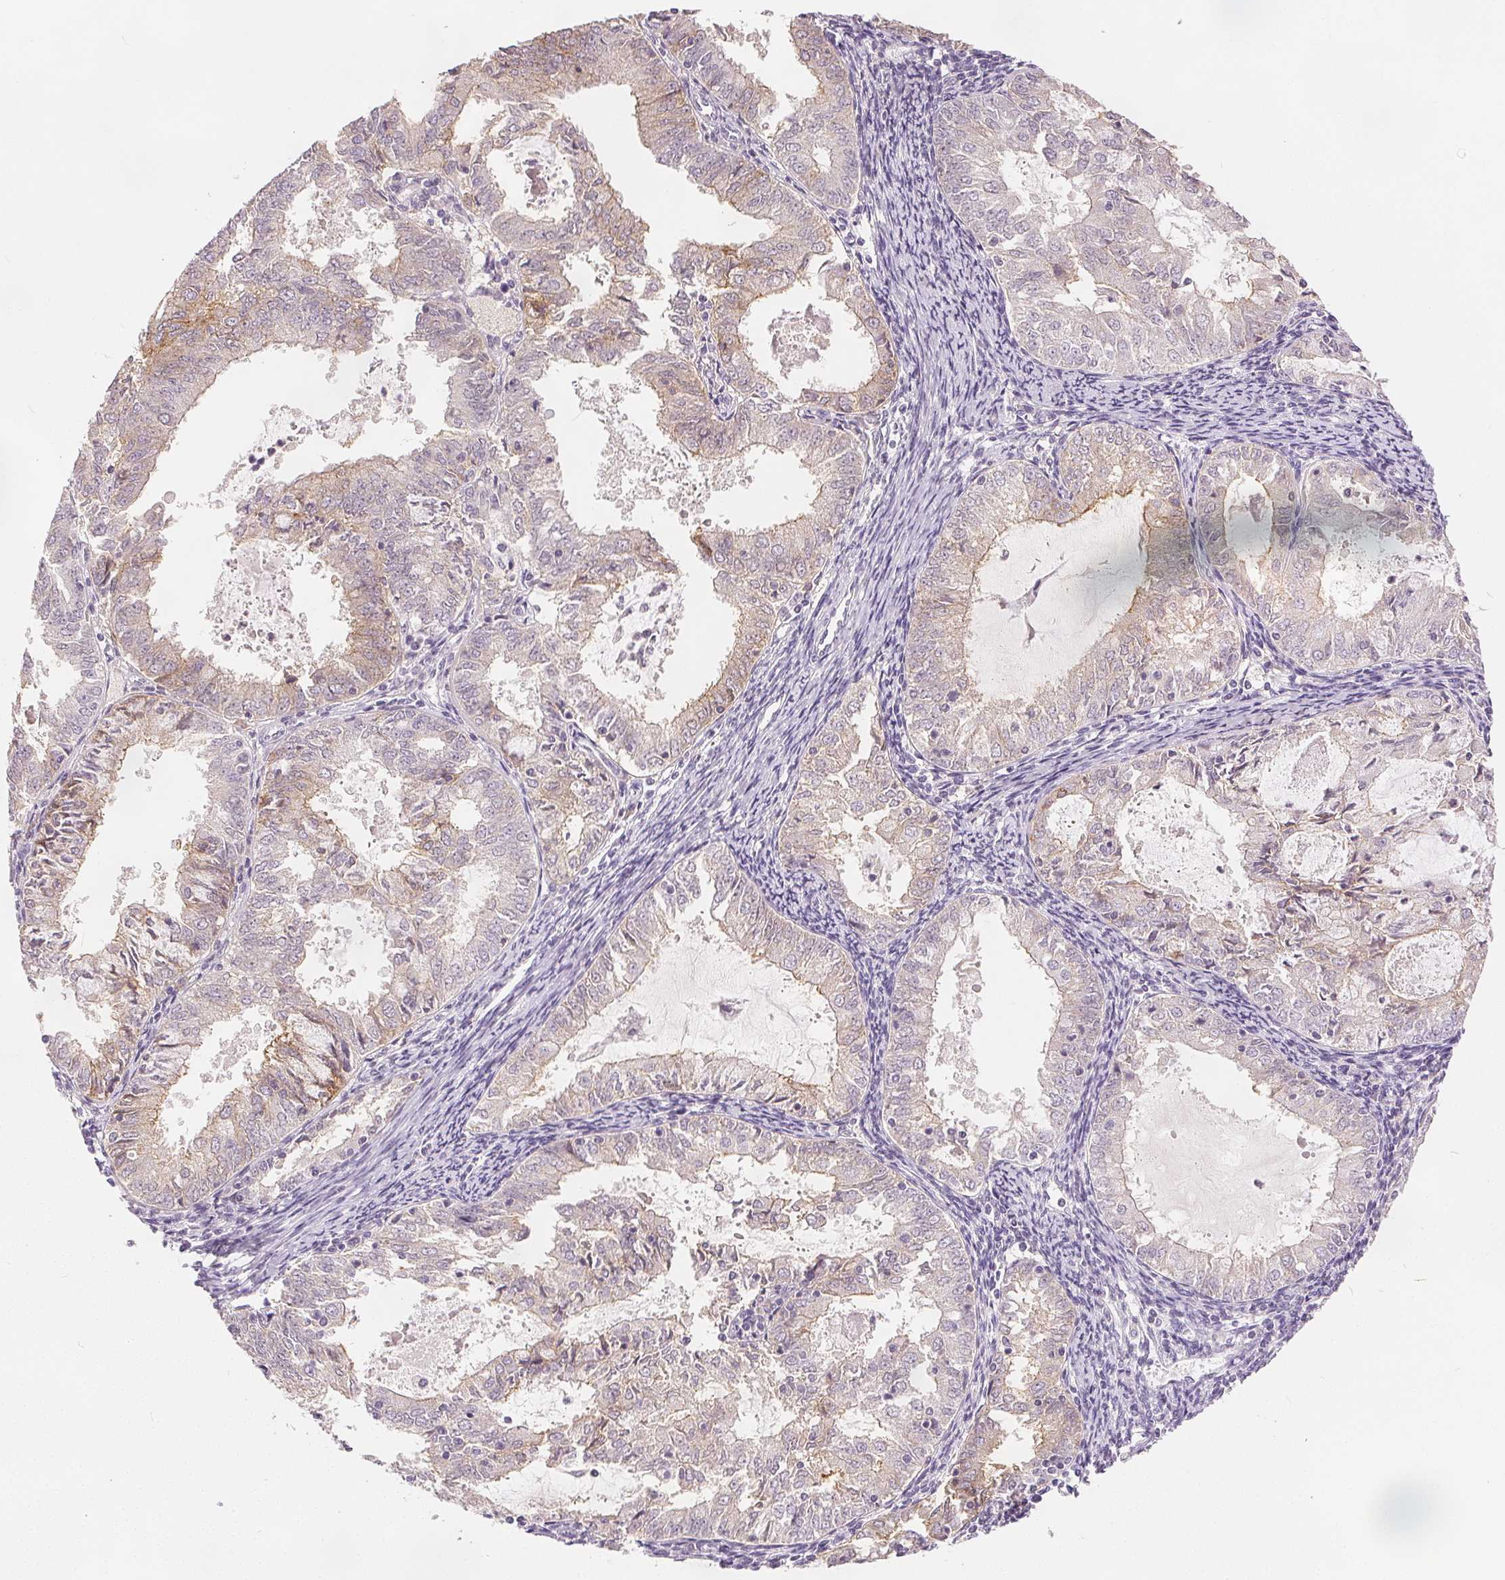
{"staining": {"intensity": "moderate", "quantity": "<25%", "location": "cytoplasmic/membranous"}, "tissue": "endometrial cancer", "cell_type": "Tumor cells", "image_type": "cancer", "snomed": [{"axis": "morphology", "description": "Adenocarcinoma, NOS"}, {"axis": "topography", "description": "Endometrium"}], "caption": "Protein expression analysis of endometrial adenocarcinoma reveals moderate cytoplasmic/membranous positivity in approximately <25% of tumor cells. (IHC, brightfield microscopy, high magnification).", "gene": "CA12", "patient": {"sex": "female", "age": 57}}